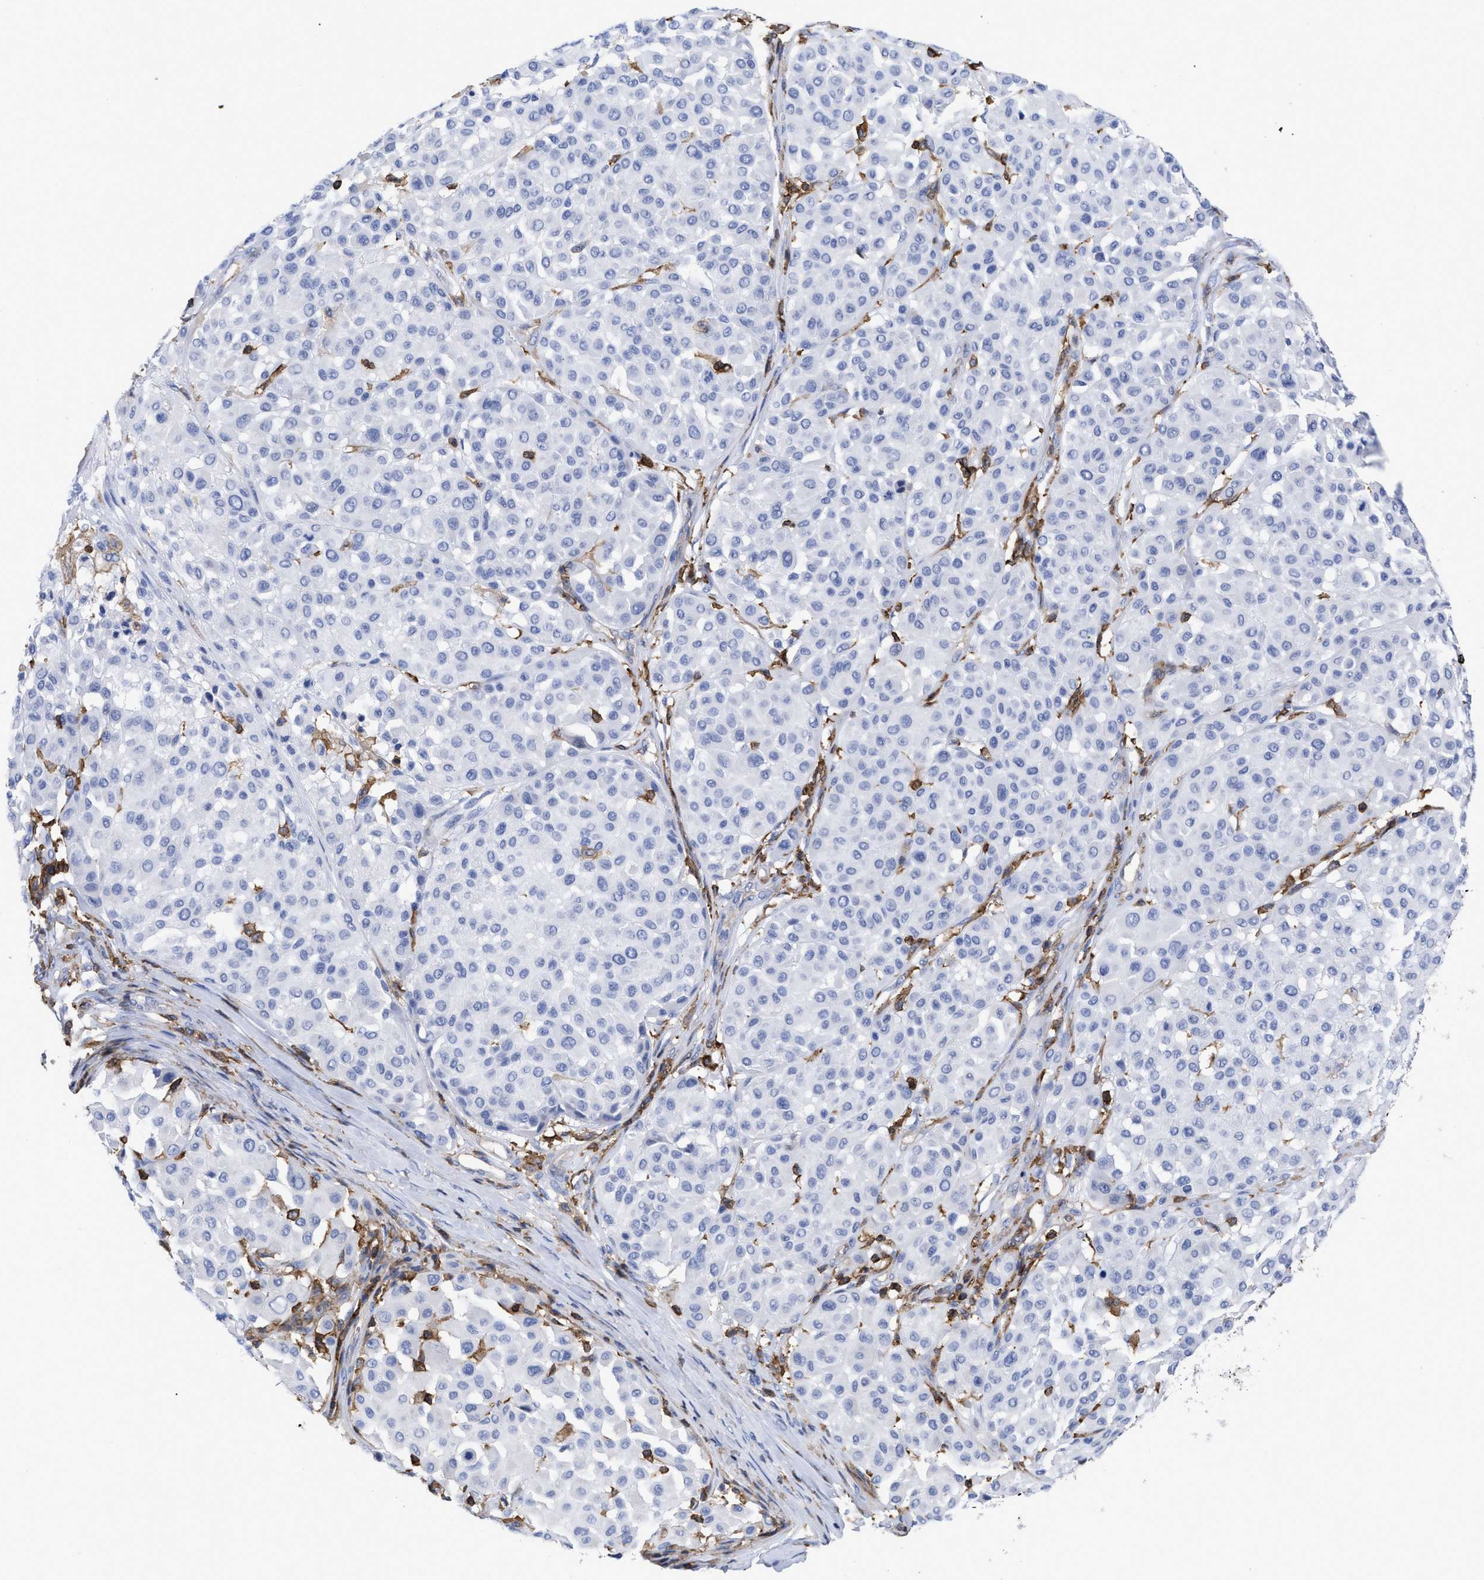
{"staining": {"intensity": "negative", "quantity": "none", "location": "none"}, "tissue": "melanoma", "cell_type": "Tumor cells", "image_type": "cancer", "snomed": [{"axis": "morphology", "description": "Malignant melanoma, Metastatic site"}, {"axis": "topography", "description": "Soft tissue"}], "caption": "An immunohistochemistry (IHC) histopathology image of malignant melanoma (metastatic site) is shown. There is no staining in tumor cells of malignant melanoma (metastatic site).", "gene": "HCLS1", "patient": {"sex": "male", "age": 41}}